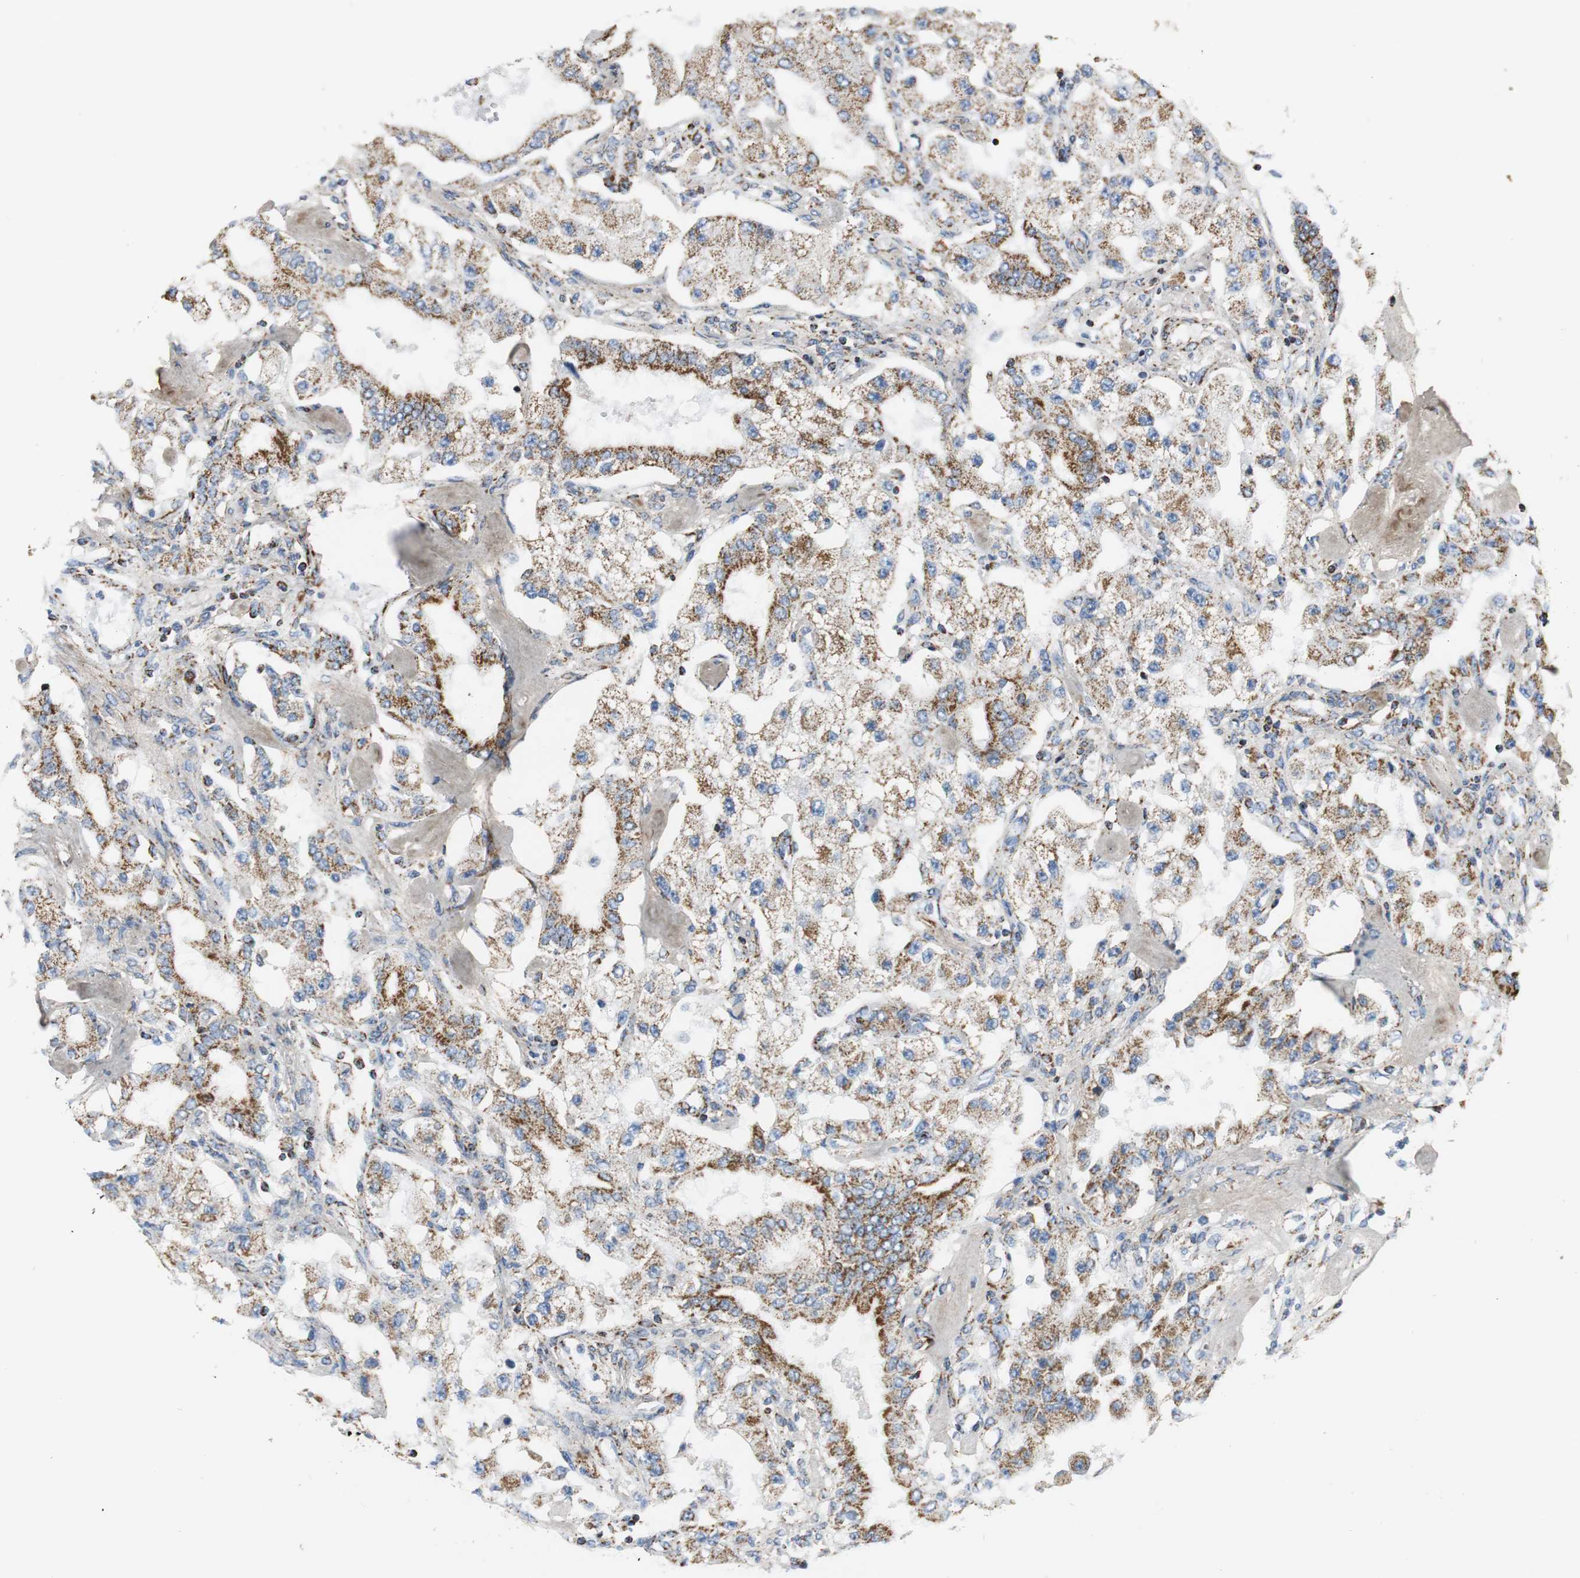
{"staining": {"intensity": "moderate", "quantity": ">75%", "location": "cytoplasmic/membranous"}, "tissue": "carcinoid", "cell_type": "Tumor cells", "image_type": "cancer", "snomed": [{"axis": "morphology", "description": "Carcinoid, malignant, NOS"}, {"axis": "topography", "description": "Pancreas"}], "caption": "Human carcinoid (malignant) stained for a protein (brown) exhibits moderate cytoplasmic/membranous positive staining in about >75% of tumor cells.", "gene": "C1QTNF7", "patient": {"sex": "male", "age": 41}}